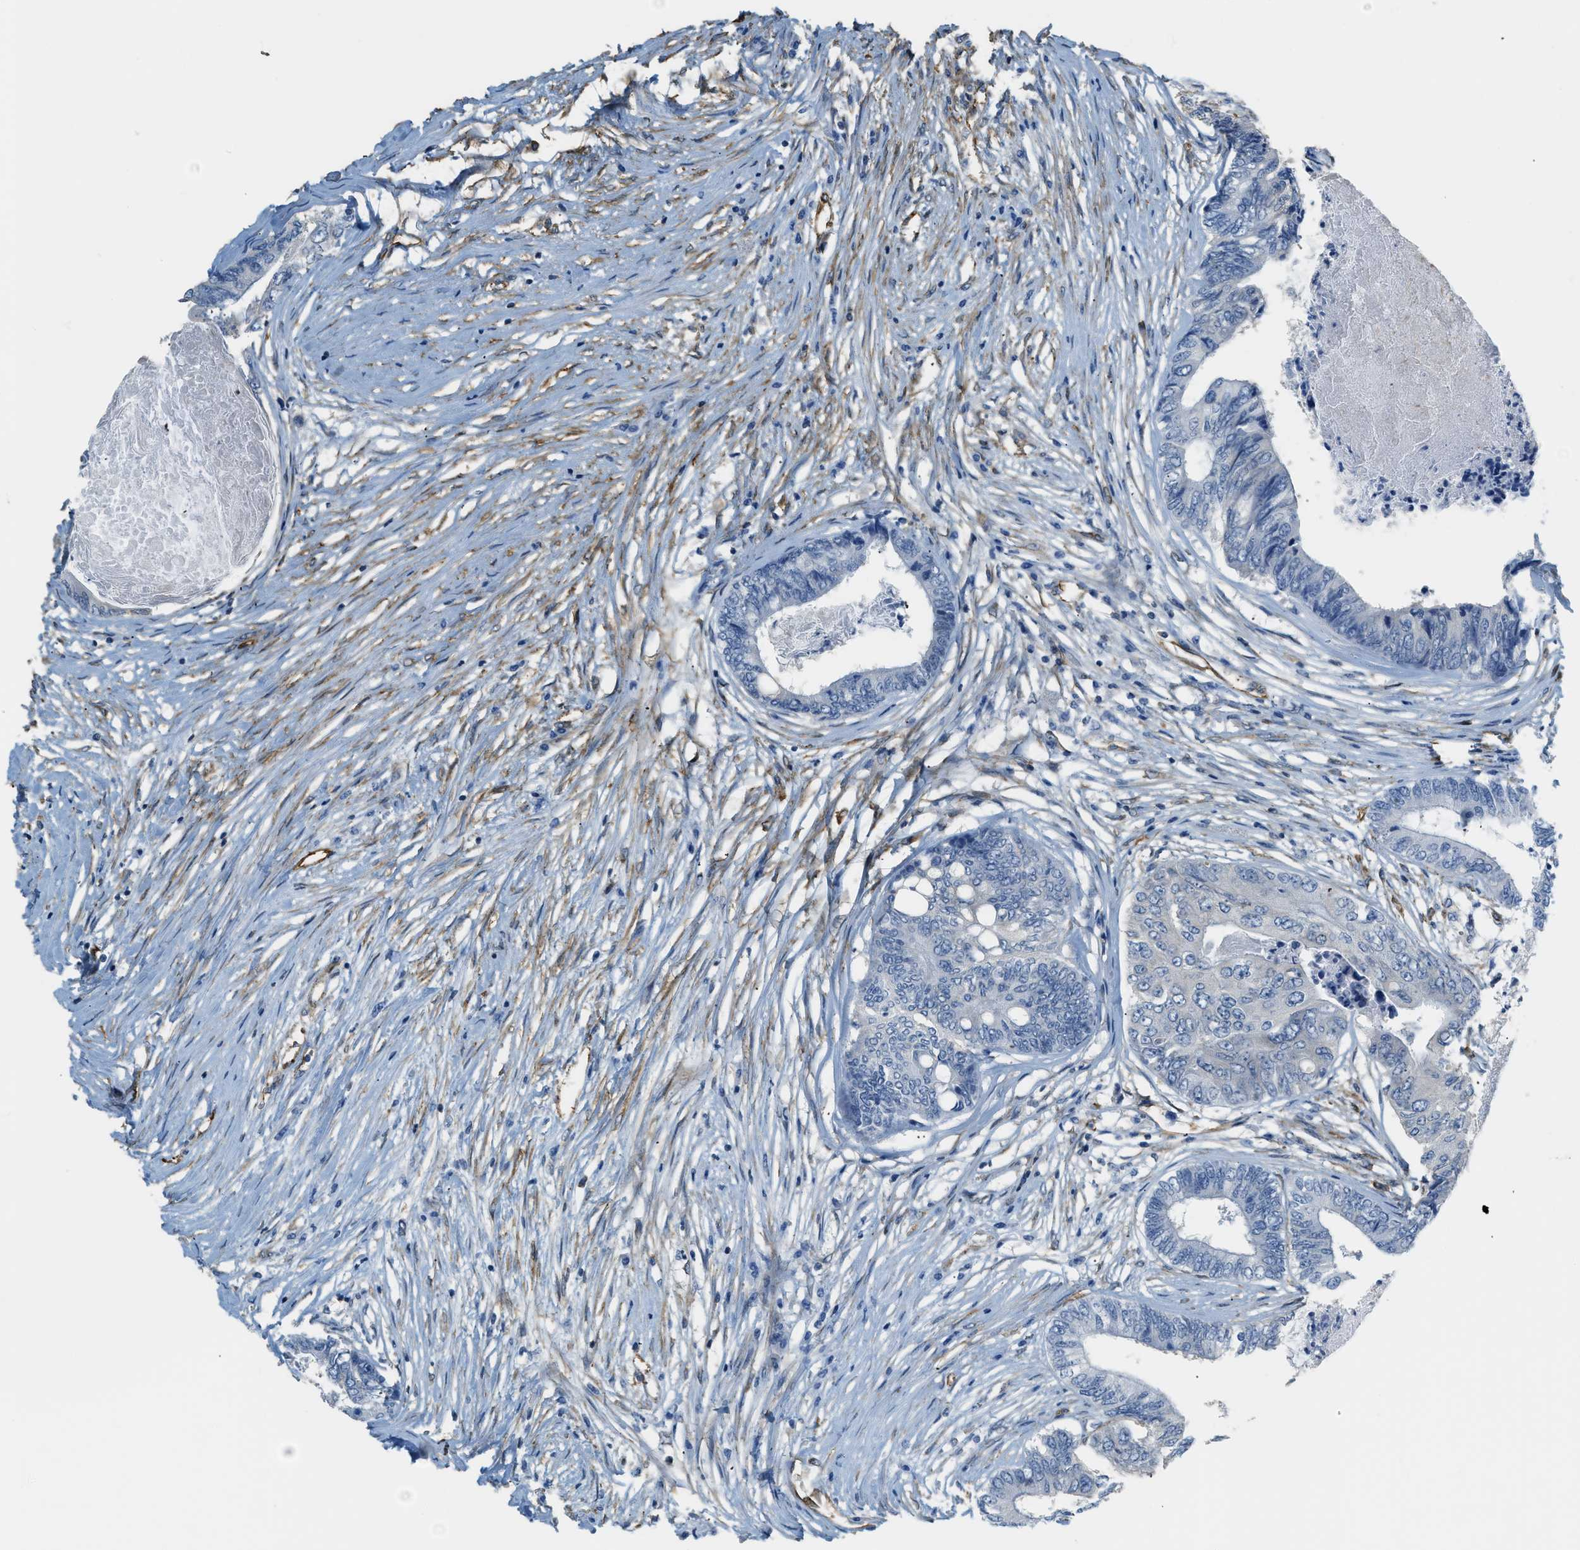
{"staining": {"intensity": "negative", "quantity": "none", "location": "none"}, "tissue": "colorectal cancer", "cell_type": "Tumor cells", "image_type": "cancer", "snomed": [{"axis": "morphology", "description": "Adenocarcinoma, NOS"}, {"axis": "topography", "description": "Rectum"}], "caption": "This image is of colorectal adenocarcinoma stained with immunohistochemistry (IHC) to label a protein in brown with the nuclei are counter-stained blue. There is no expression in tumor cells.", "gene": "TMEM43", "patient": {"sex": "male", "age": 63}}